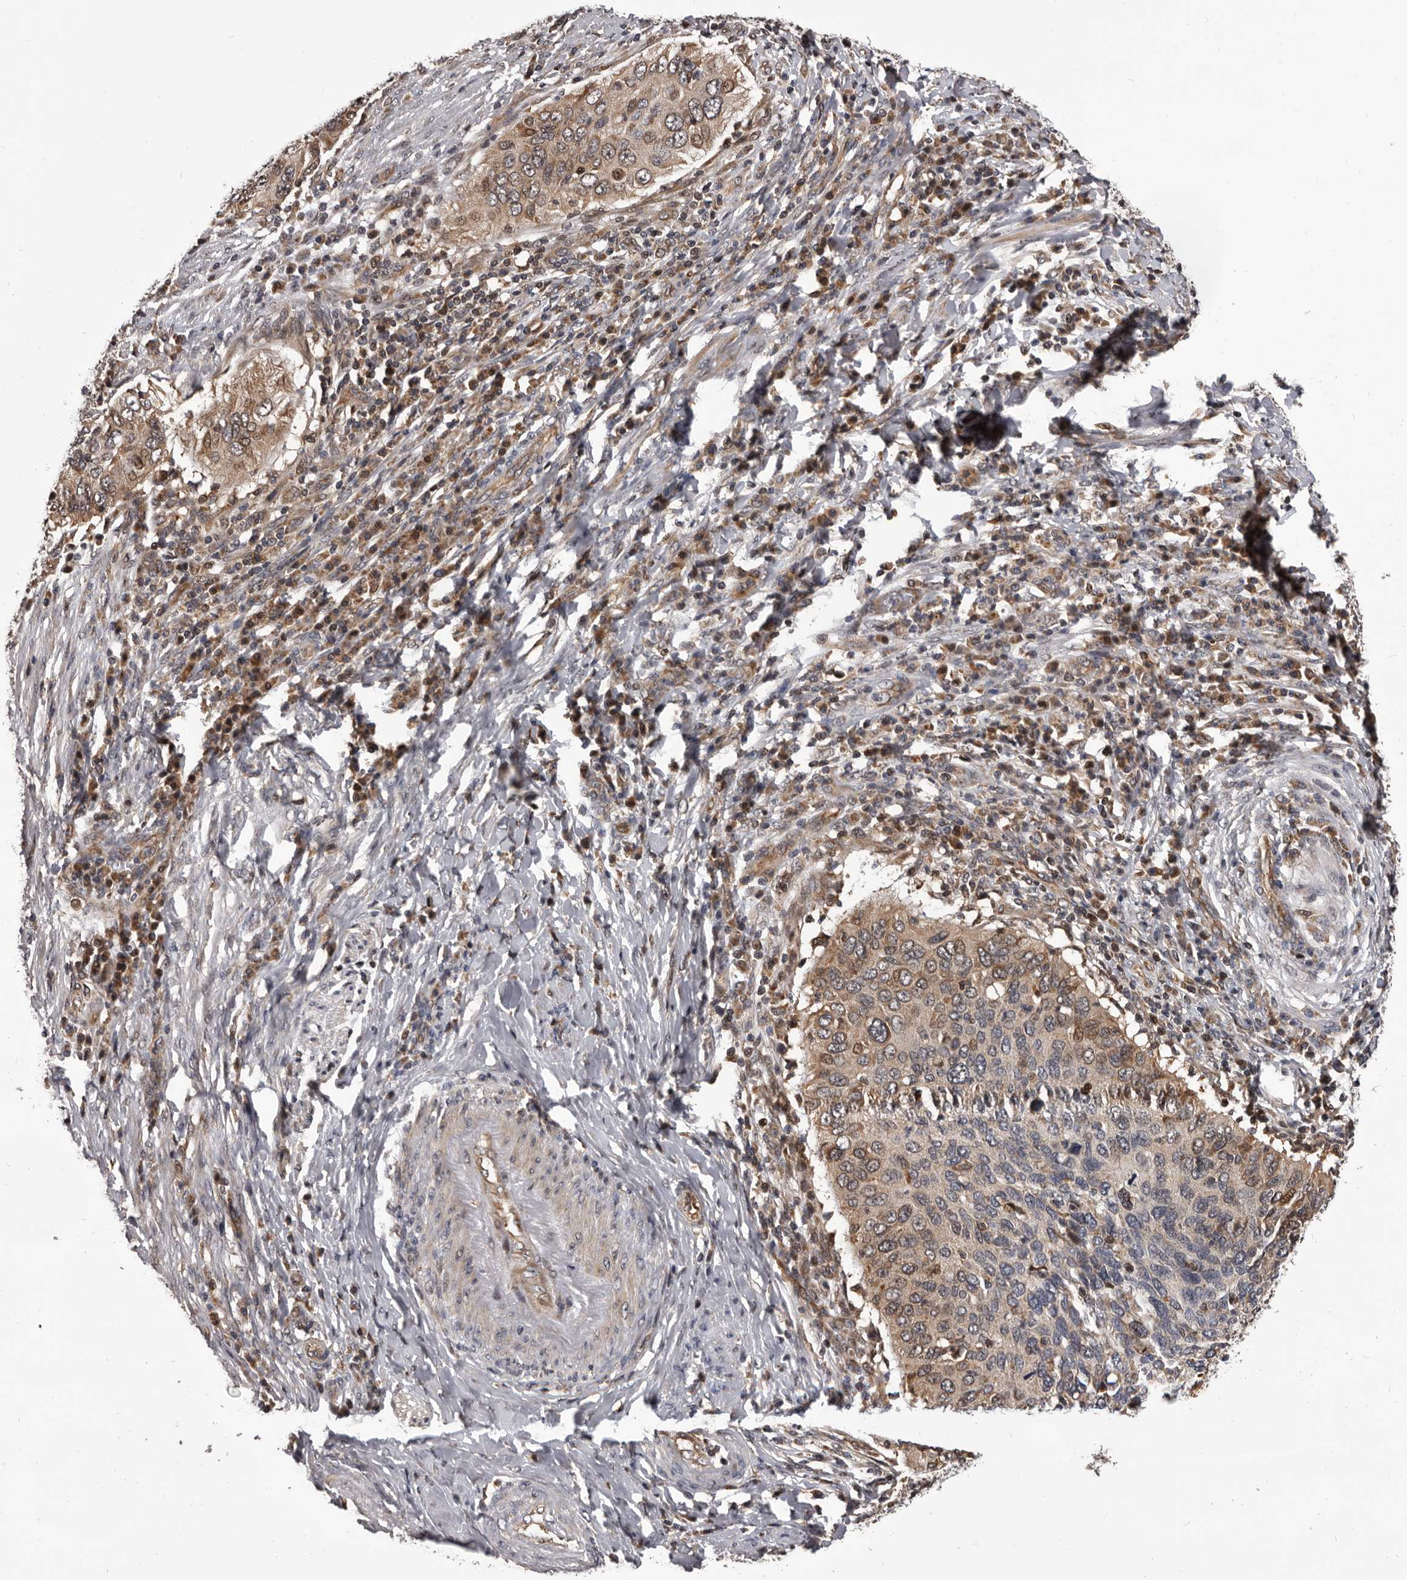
{"staining": {"intensity": "weak", "quantity": "25%-75%", "location": "cytoplasmic/membranous"}, "tissue": "cervical cancer", "cell_type": "Tumor cells", "image_type": "cancer", "snomed": [{"axis": "morphology", "description": "Squamous cell carcinoma, NOS"}, {"axis": "topography", "description": "Cervix"}], "caption": "IHC photomicrograph of neoplastic tissue: squamous cell carcinoma (cervical) stained using IHC exhibits low levels of weak protein expression localized specifically in the cytoplasmic/membranous of tumor cells, appearing as a cytoplasmic/membranous brown color.", "gene": "MAP3K14", "patient": {"sex": "female", "age": 38}}